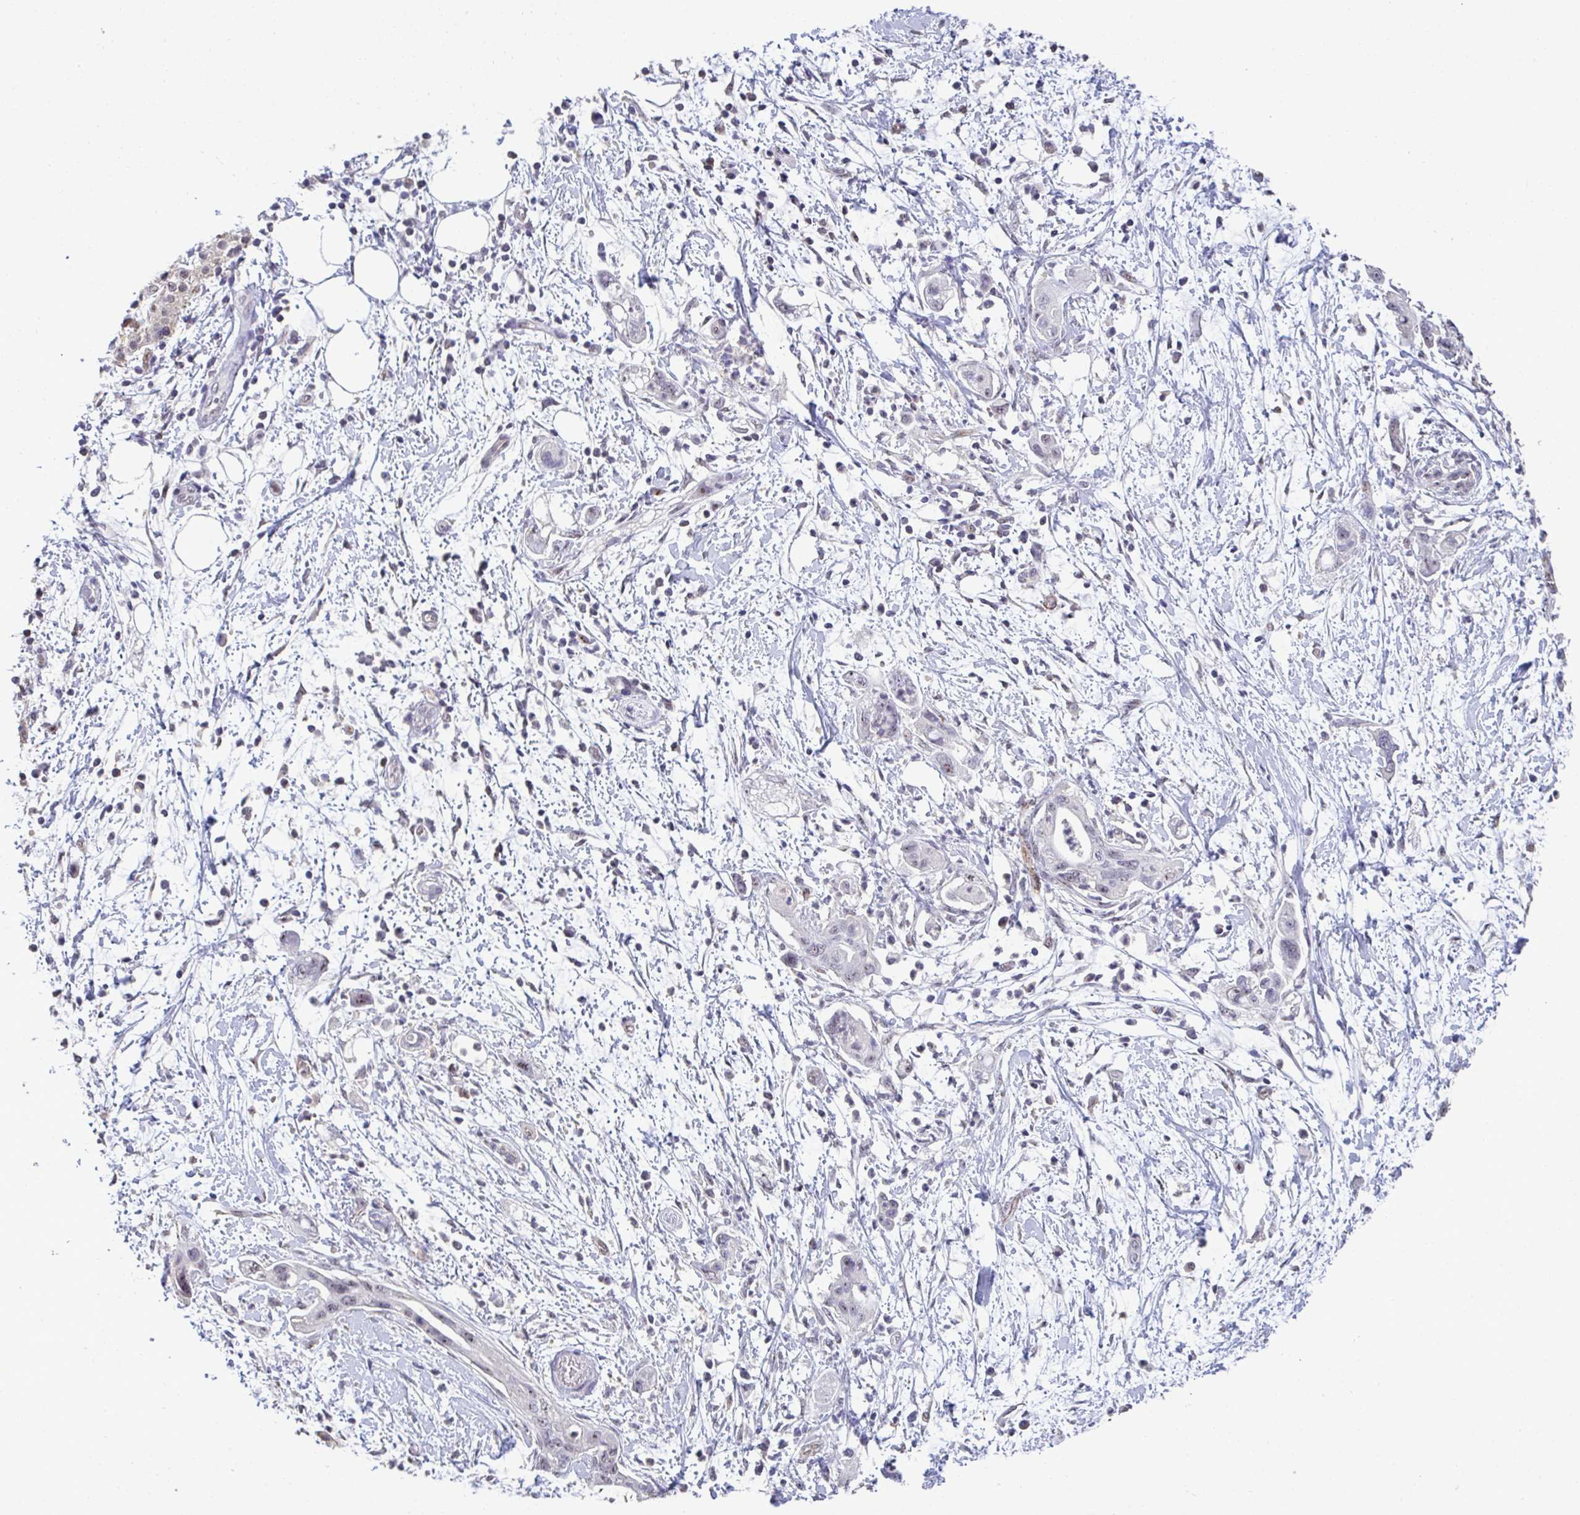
{"staining": {"intensity": "weak", "quantity": "25%-75%", "location": "nuclear"}, "tissue": "pancreatic cancer", "cell_type": "Tumor cells", "image_type": "cancer", "snomed": [{"axis": "morphology", "description": "Adenocarcinoma, NOS"}, {"axis": "topography", "description": "Pancreas"}], "caption": "Protein staining of pancreatic cancer tissue demonstrates weak nuclear staining in about 25%-75% of tumor cells. The staining is performed using DAB (3,3'-diaminobenzidine) brown chromogen to label protein expression. The nuclei are counter-stained blue using hematoxylin.", "gene": "SENP3", "patient": {"sex": "female", "age": 73}}